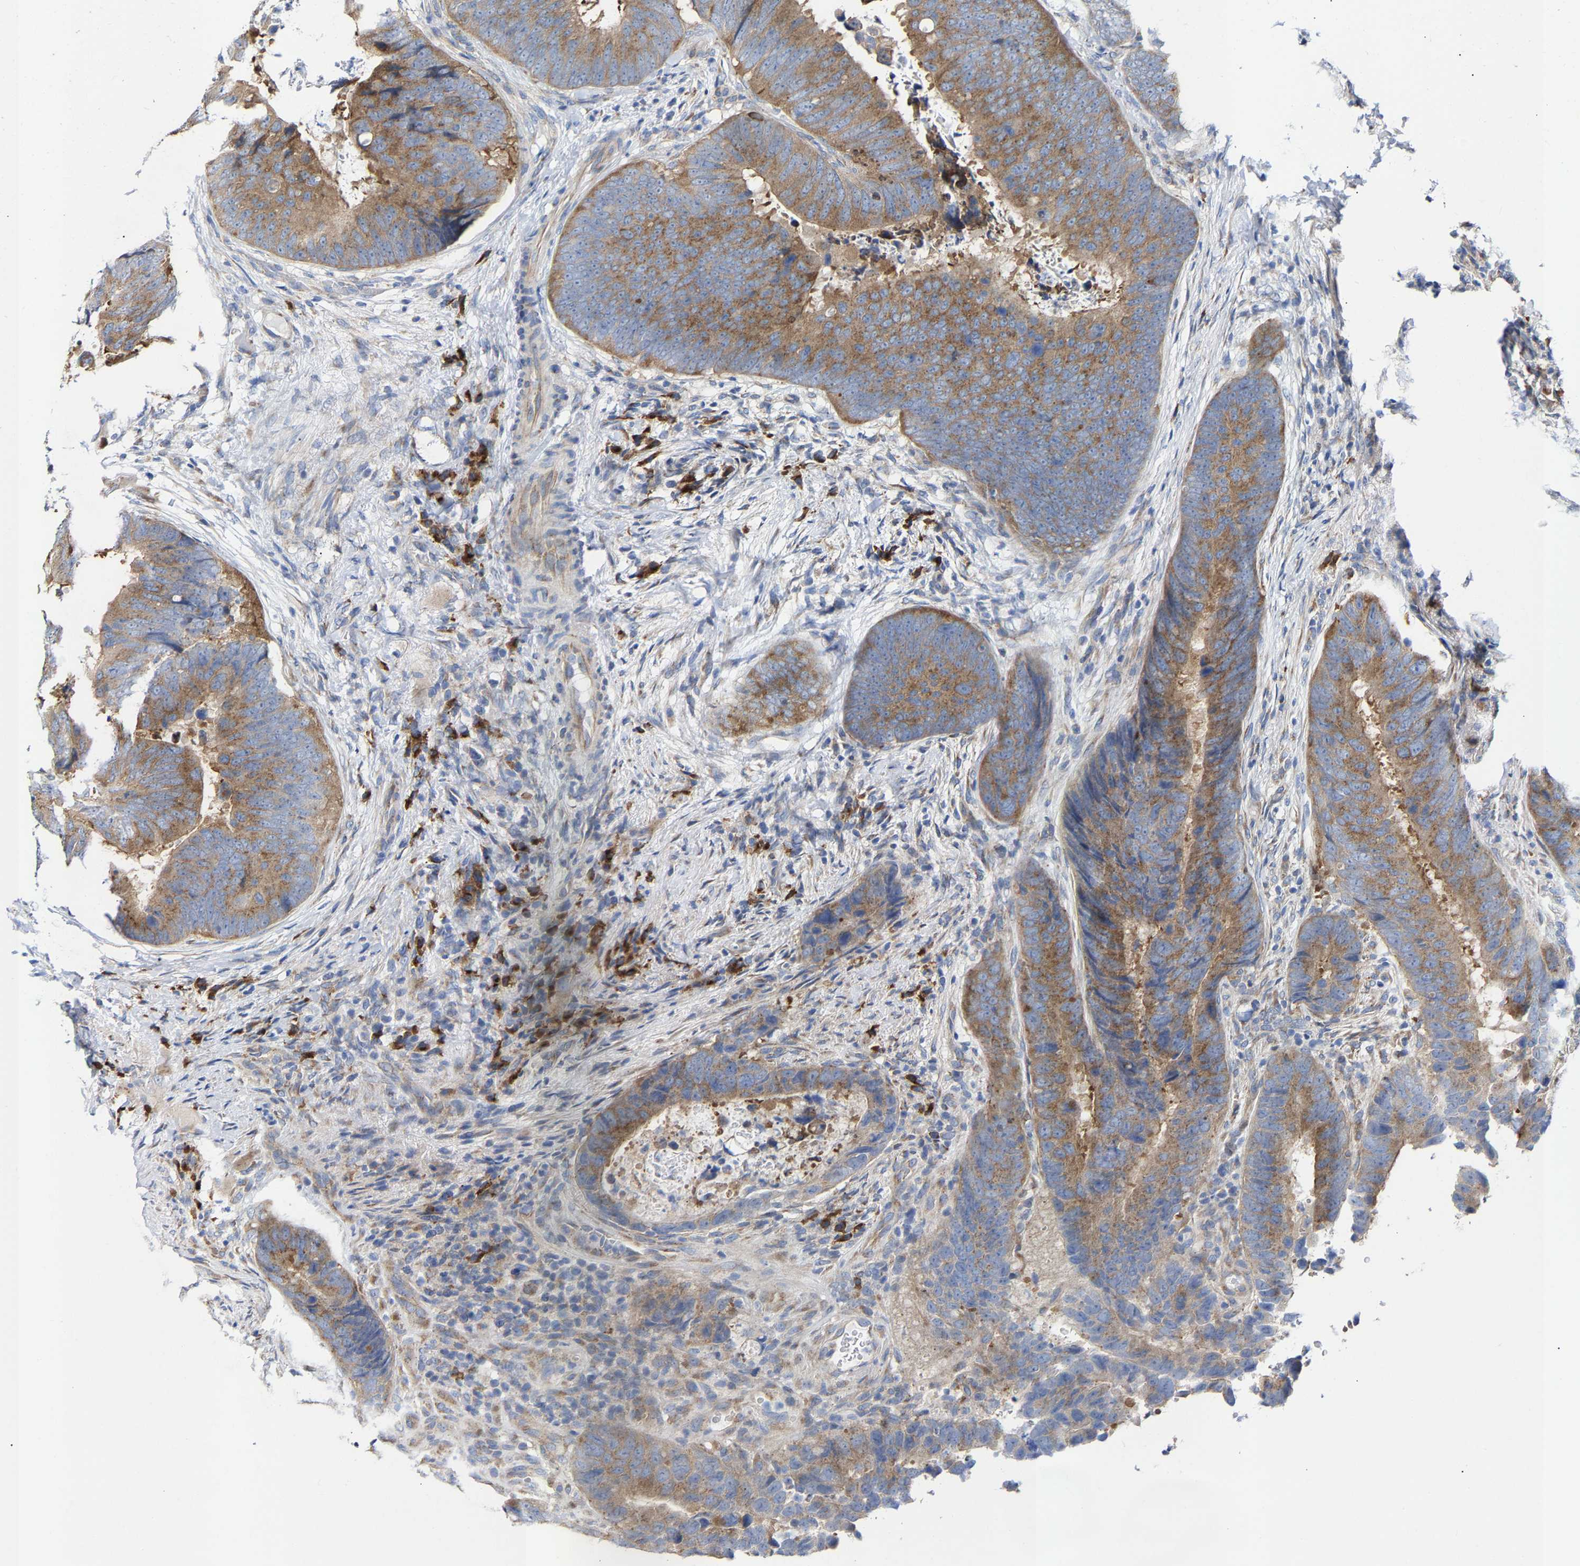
{"staining": {"intensity": "moderate", "quantity": ">75%", "location": "cytoplasmic/membranous"}, "tissue": "colorectal cancer", "cell_type": "Tumor cells", "image_type": "cancer", "snomed": [{"axis": "morphology", "description": "Adenocarcinoma, NOS"}, {"axis": "topography", "description": "Colon"}], "caption": "High-magnification brightfield microscopy of adenocarcinoma (colorectal) stained with DAB (brown) and counterstained with hematoxylin (blue). tumor cells exhibit moderate cytoplasmic/membranous expression is identified in approximately>75% of cells. Using DAB (brown) and hematoxylin (blue) stains, captured at high magnification using brightfield microscopy.", "gene": "PPP1R15A", "patient": {"sex": "male", "age": 56}}